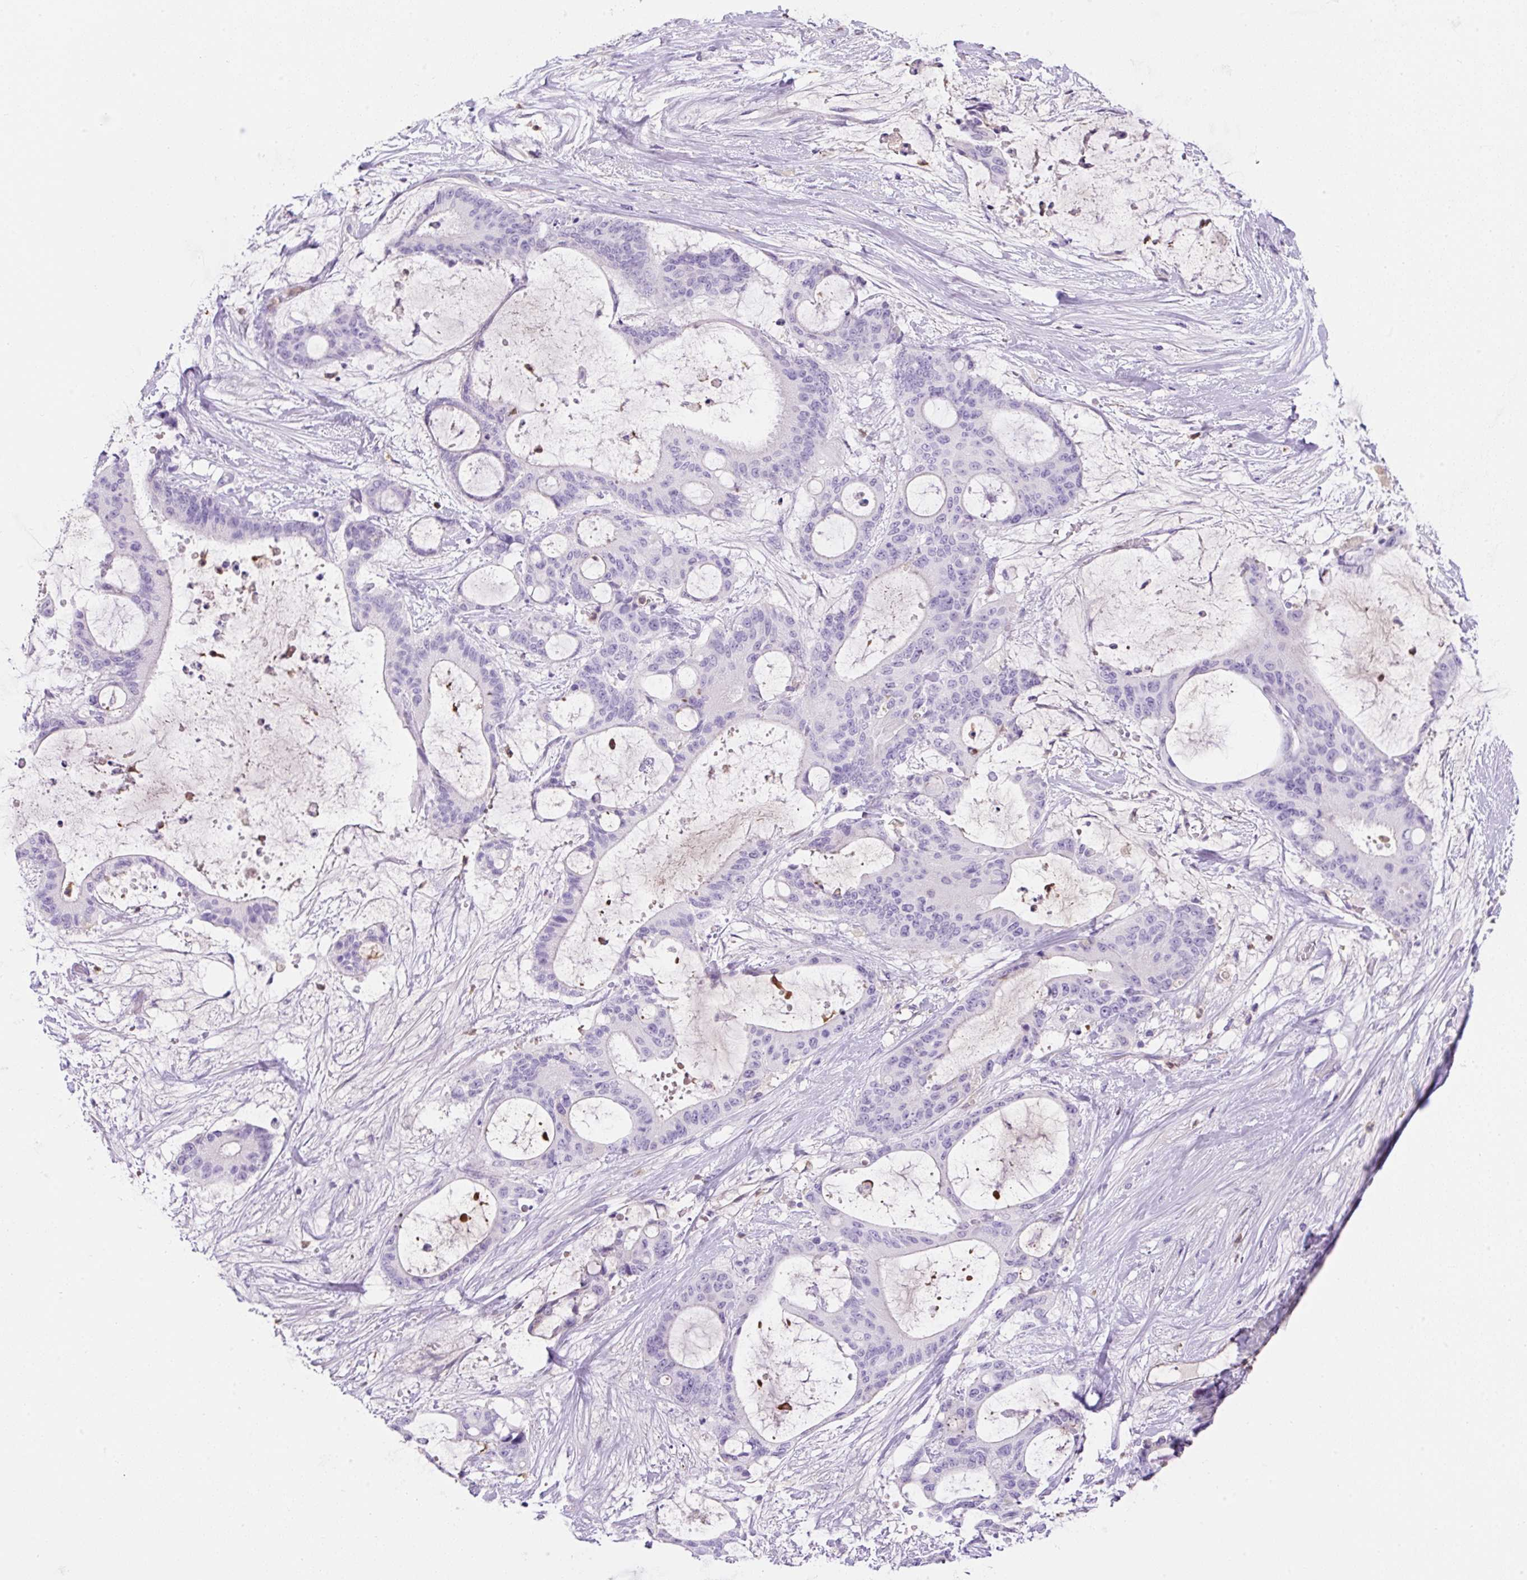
{"staining": {"intensity": "negative", "quantity": "none", "location": "none"}, "tissue": "liver cancer", "cell_type": "Tumor cells", "image_type": "cancer", "snomed": [{"axis": "morphology", "description": "Normal tissue, NOS"}, {"axis": "morphology", "description": "Cholangiocarcinoma"}, {"axis": "topography", "description": "Liver"}, {"axis": "topography", "description": "Peripheral nerve tissue"}], "caption": "IHC micrograph of neoplastic tissue: liver cancer (cholangiocarcinoma) stained with DAB (3,3'-diaminobenzidine) displays no significant protein staining in tumor cells.", "gene": "TDRD15", "patient": {"sex": "female", "age": 73}}